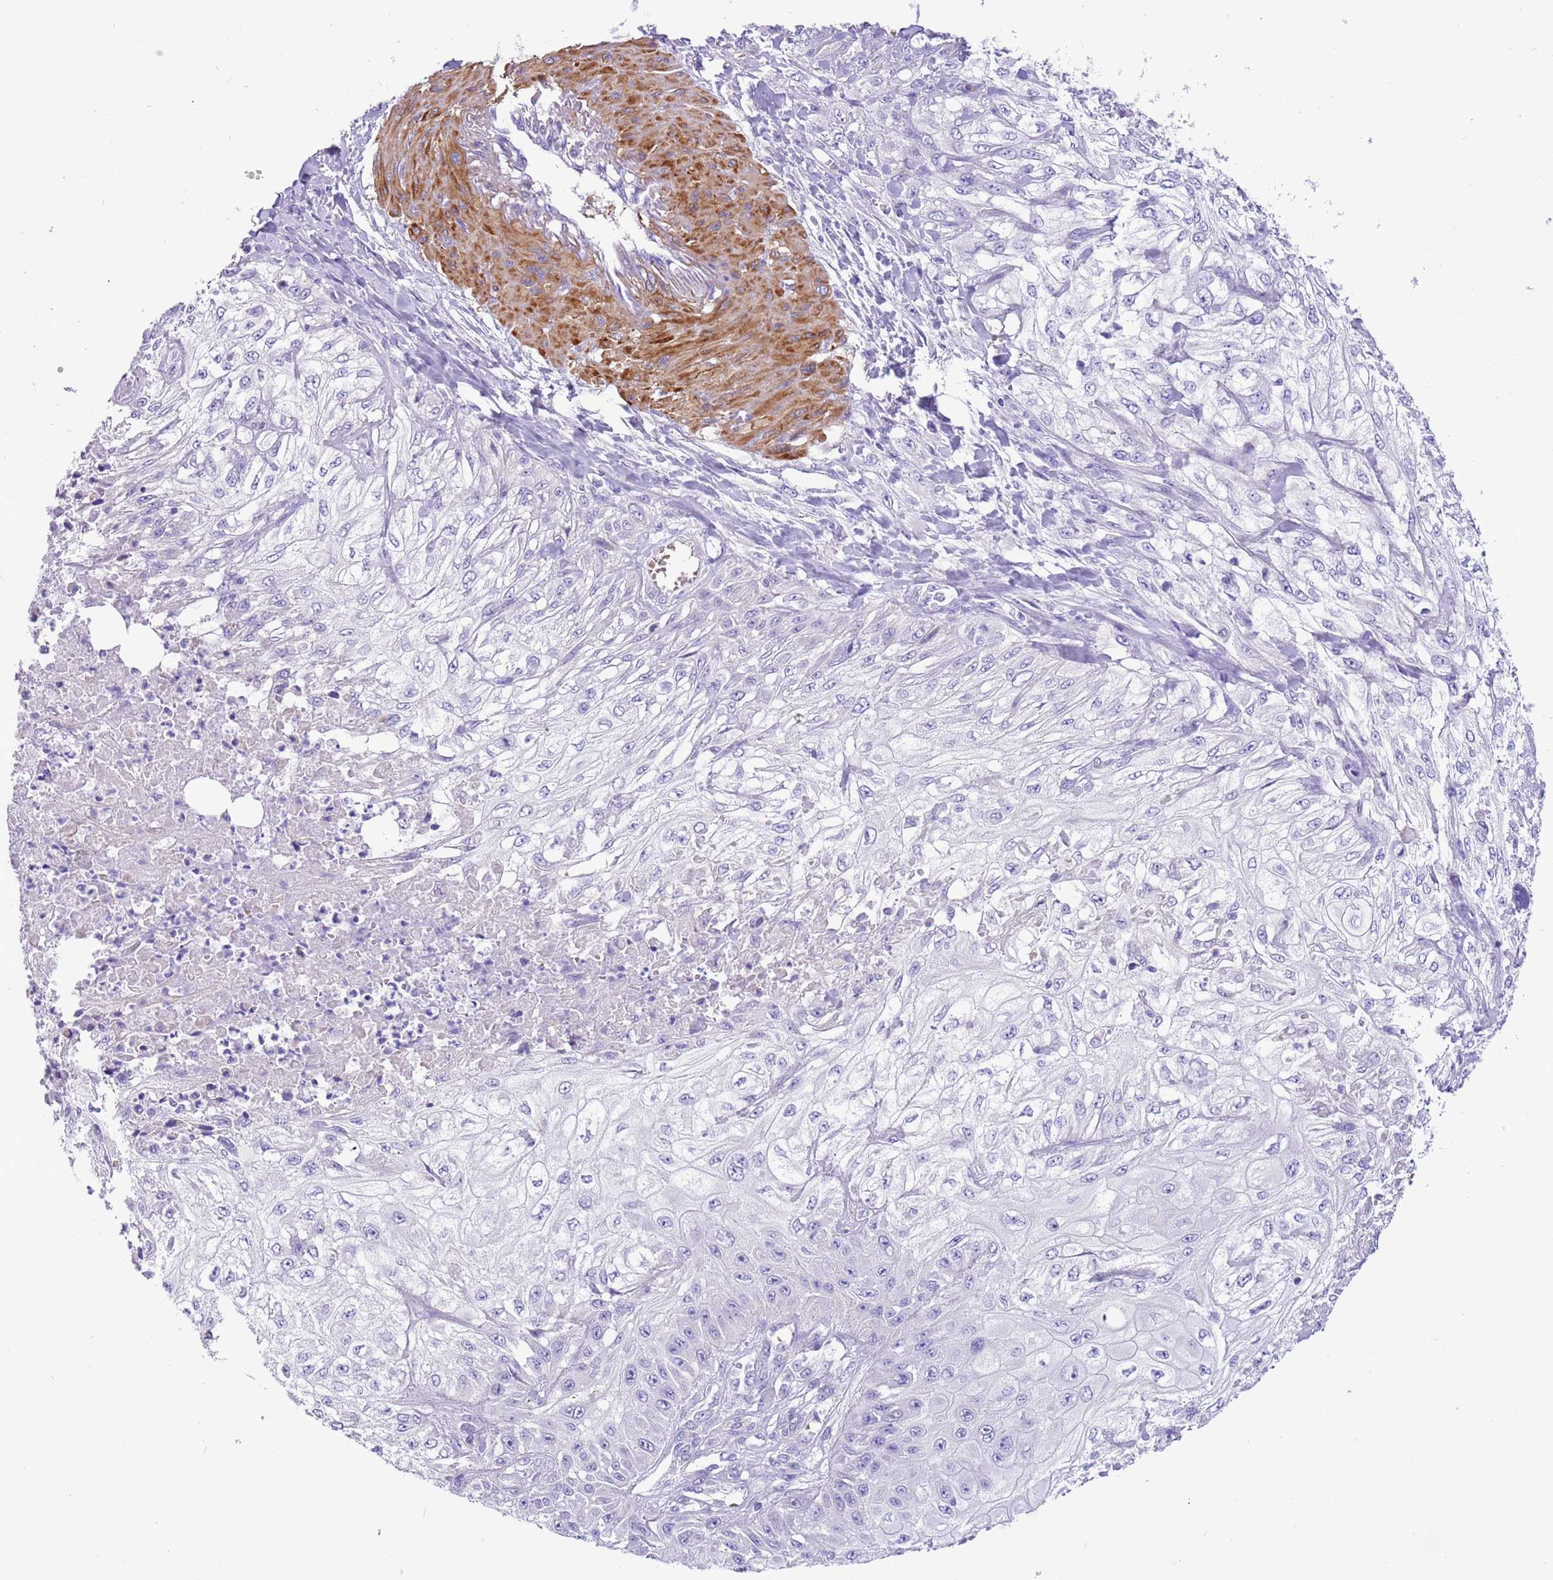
{"staining": {"intensity": "negative", "quantity": "none", "location": "none"}, "tissue": "skin cancer", "cell_type": "Tumor cells", "image_type": "cancer", "snomed": [{"axis": "morphology", "description": "Squamous cell carcinoma, NOS"}, {"axis": "morphology", "description": "Squamous cell carcinoma, metastatic, NOS"}, {"axis": "topography", "description": "Skin"}, {"axis": "topography", "description": "Lymph node"}], "caption": "The photomicrograph displays no staining of tumor cells in squamous cell carcinoma (skin). (DAB (3,3'-diaminobenzidine) immunohistochemistry visualized using brightfield microscopy, high magnification).", "gene": "KBTBD3", "patient": {"sex": "male", "age": 75}}